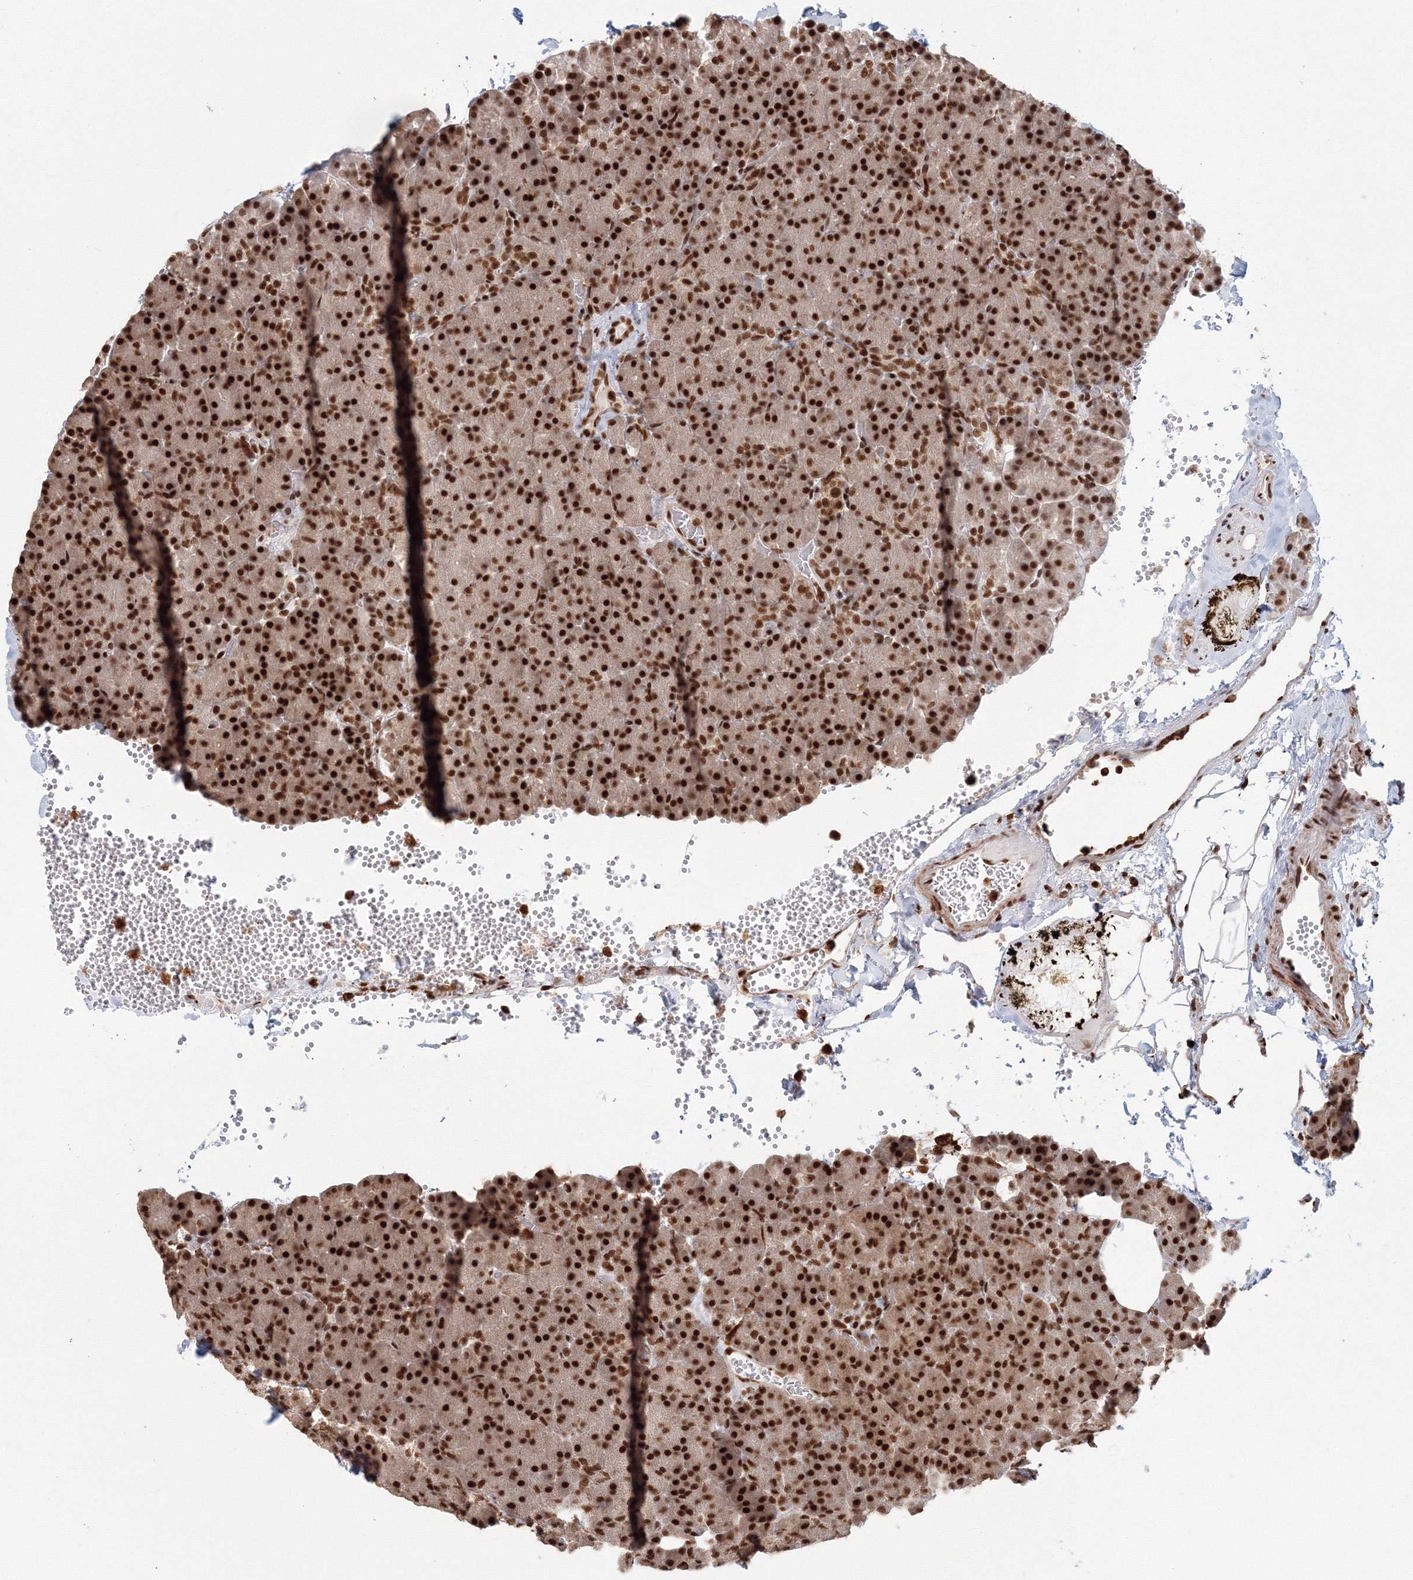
{"staining": {"intensity": "strong", "quantity": ">75%", "location": "nuclear"}, "tissue": "pancreas", "cell_type": "Exocrine glandular cells", "image_type": "normal", "snomed": [{"axis": "morphology", "description": "Normal tissue, NOS"}, {"axis": "morphology", "description": "Carcinoid, malignant, NOS"}, {"axis": "topography", "description": "Pancreas"}], "caption": "DAB immunohistochemical staining of unremarkable pancreas displays strong nuclear protein positivity in about >75% of exocrine glandular cells. (DAB (3,3'-diaminobenzidine) IHC, brown staining for protein, blue staining for nuclei).", "gene": "KIF20A", "patient": {"sex": "female", "age": 35}}